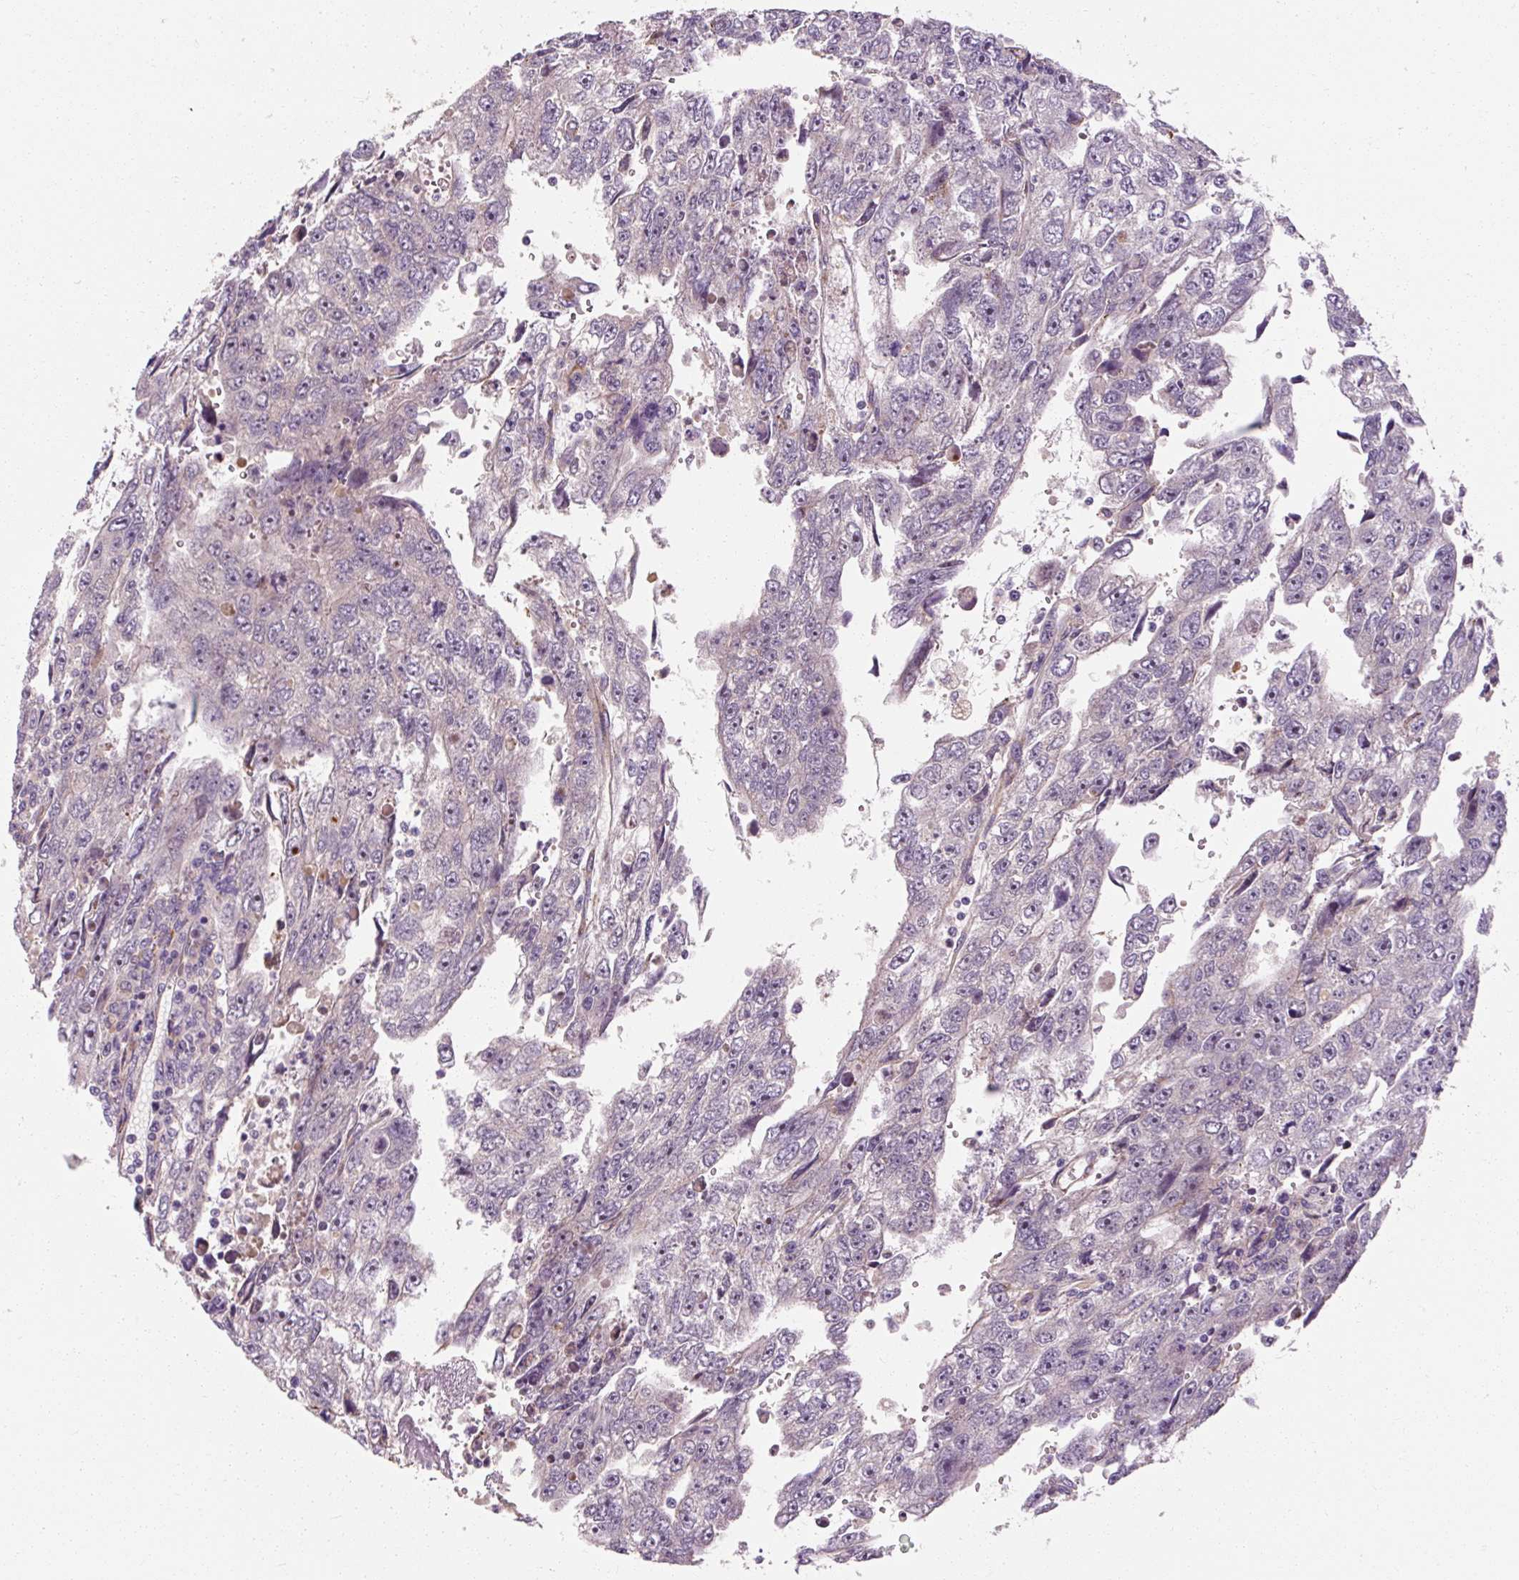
{"staining": {"intensity": "negative", "quantity": "none", "location": "none"}, "tissue": "testis cancer", "cell_type": "Tumor cells", "image_type": "cancer", "snomed": [{"axis": "morphology", "description": "Carcinoma, Embryonal, NOS"}, {"axis": "topography", "description": "Testis"}], "caption": "Protein analysis of testis cancer (embryonal carcinoma) displays no significant staining in tumor cells.", "gene": "TBC1D4", "patient": {"sex": "male", "age": 20}}